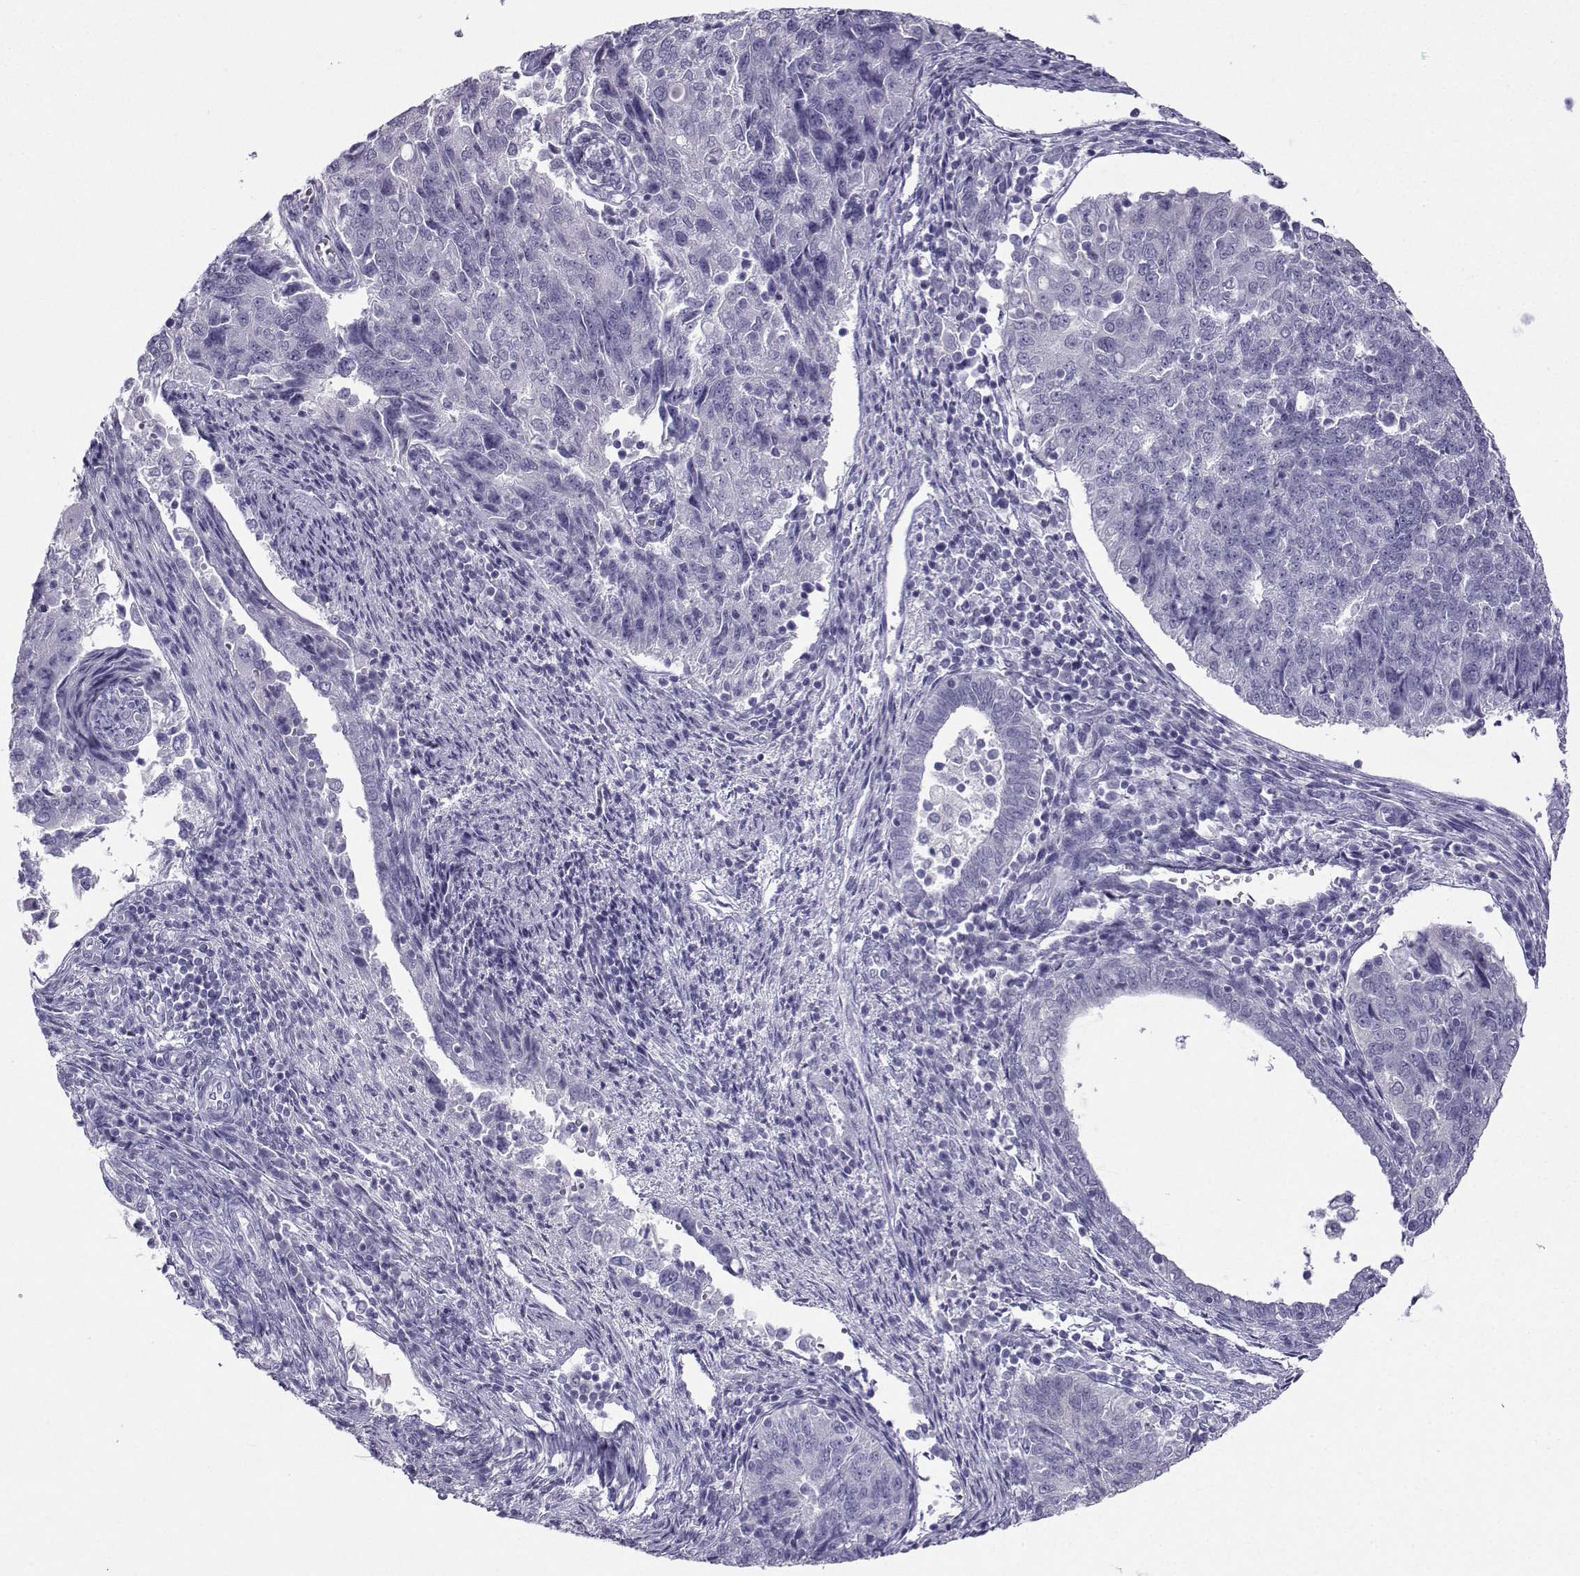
{"staining": {"intensity": "negative", "quantity": "none", "location": "none"}, "tissue": "endometrial cancer", "cell_type": "Tumor cells", "image_type": "cancer", "snomed": [{"axis": "morphology", "description": "Adenocarcinoma, NOS"}, {"axis": "topography", "description": "Endometrium"}], "caption": "The micrograph demonstrates no significant staining in tumor cells of endometrial cancer (adenocarcinoma).", "gene": "CRYBB1", "patient": {"sex": "female", "age": 43}}